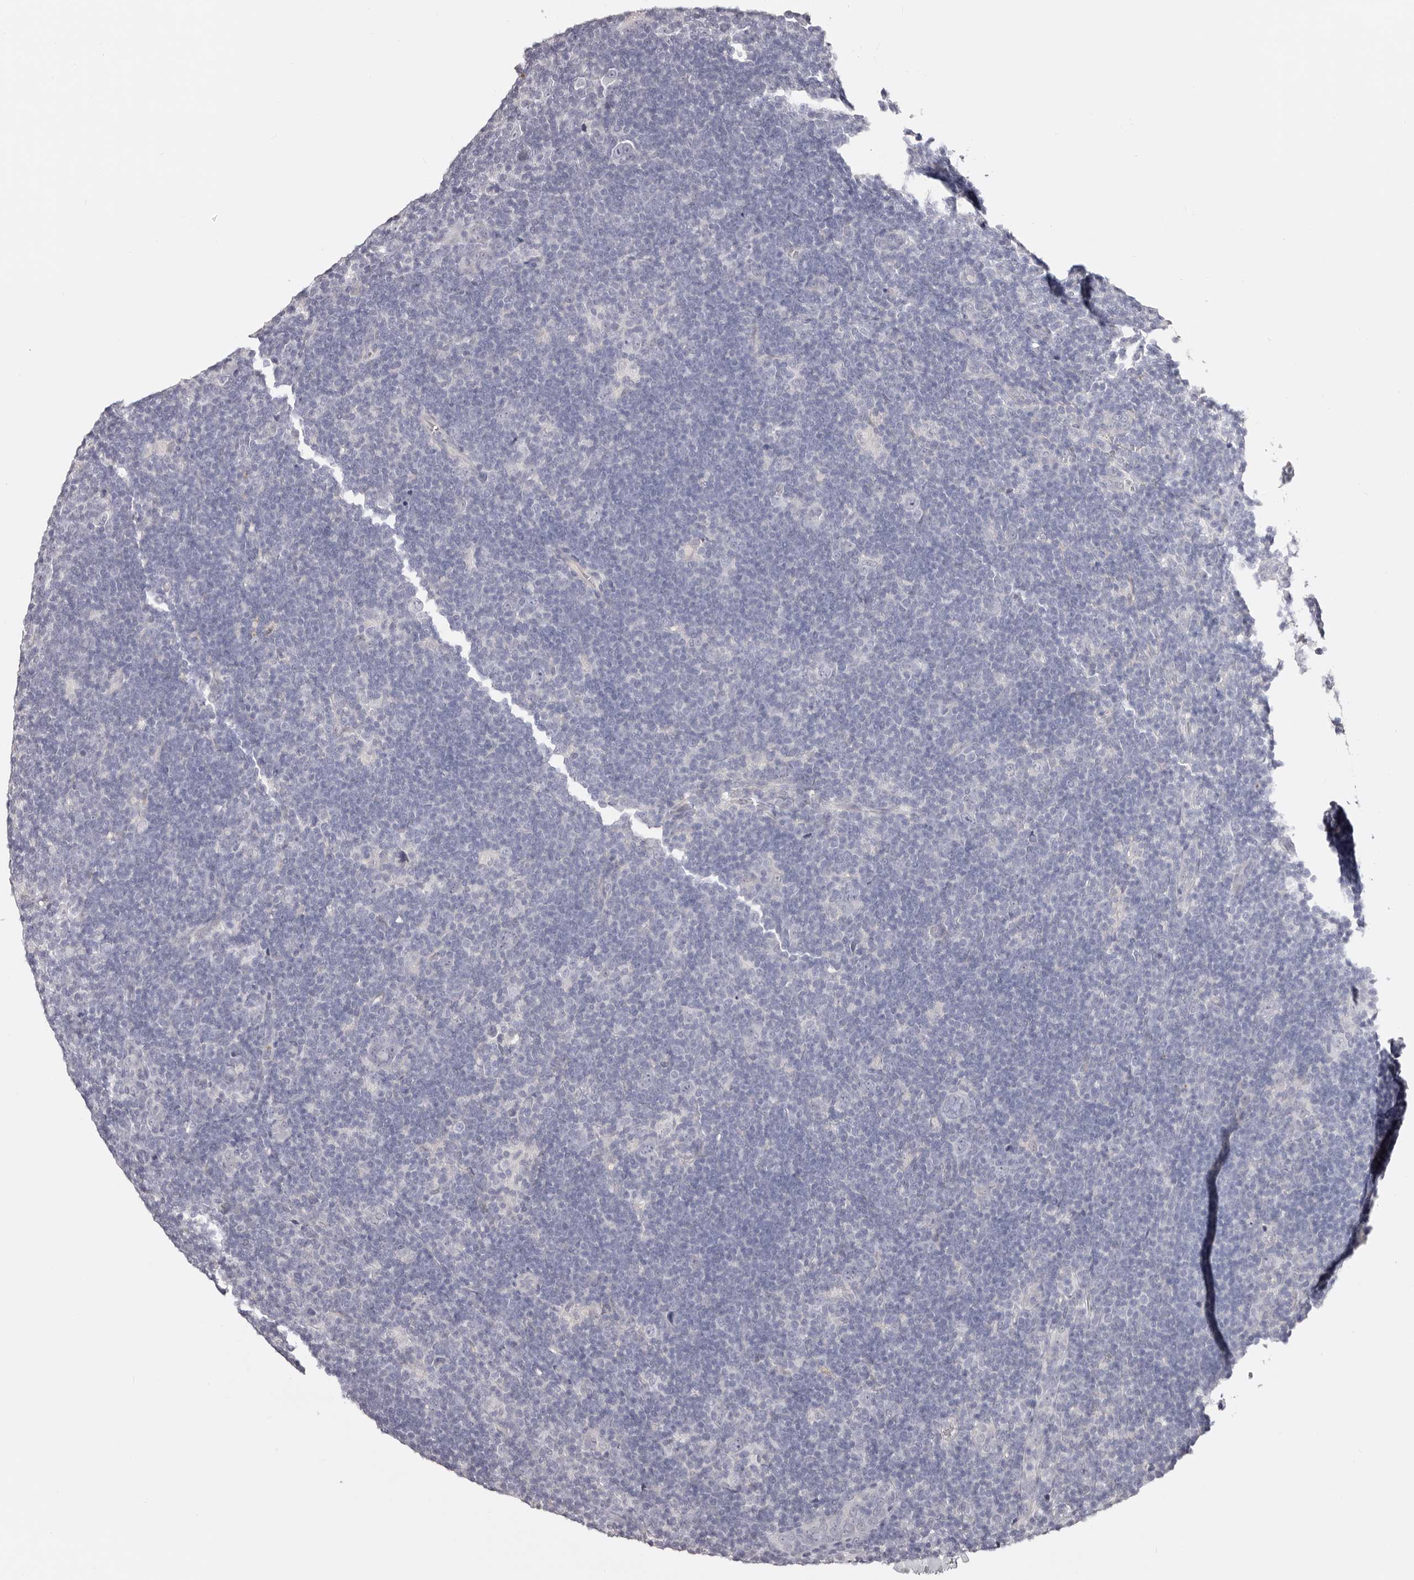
{"staining": {"intensity": "negative", "quantity": "none", "location": "none"}, "tissue": "lymphoma", "cell_type": "Tumor cells", "image_type": "cancer", "snomed": [{"axis": "morphology", "description": "Hodgkin's disease, NOS"}, {"axis": "topography", "description": "Lymph node"}], "caption": "A high-resolution micrograph shows immunohistochemistry staining of lymphoma, which demonstrates no significant expression in tumor cells. The staining was performed using DAB to visualize the protein expression in brown, while the nuclei were stained in blue with hematoxylin (Magnification: 20x).", "gene": "AKNAD1", "patient": {"sex": "female", "age": 57}}